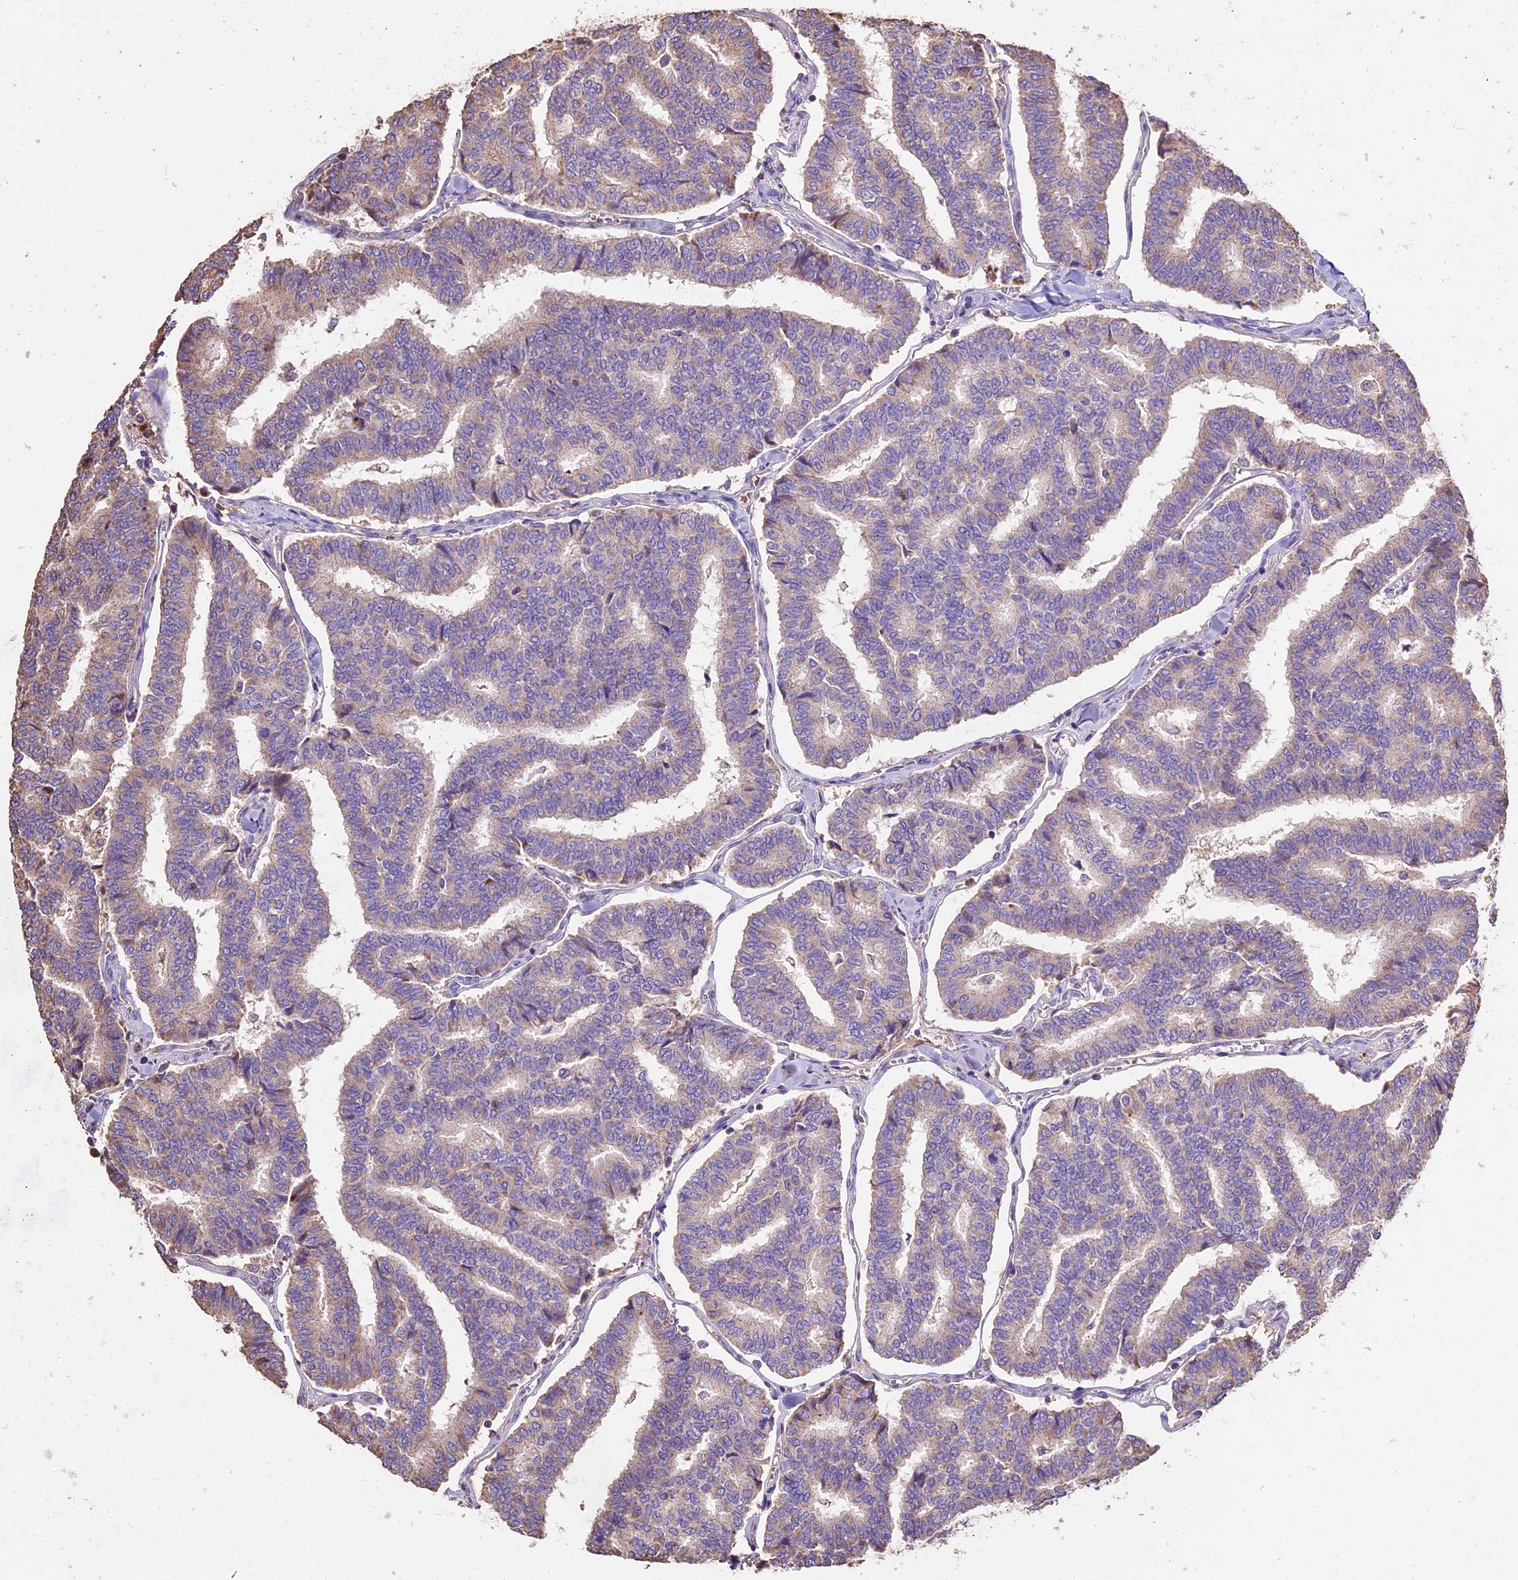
{"staining": {"intensity": "weak", "quantity": "<25%", "location": "cytoplasmic/membranous"}, "tissue": "thyroid cancer", "cell_type": "Tumor cells", "image_type": "cancer", "snomed": [{"axis": "morphology", "description": "Papillary adenocarcinoma, NOS"}, {"axis": "topography", "description": "Thyroid gland"}], "caption": "Immunohistochemistry of thyroid cancer (papillary adenocarcinoma) exhibits no expression in tumor cells.", "gene": "CRLF1", "patient": {"sex": "female", "age": 35}}